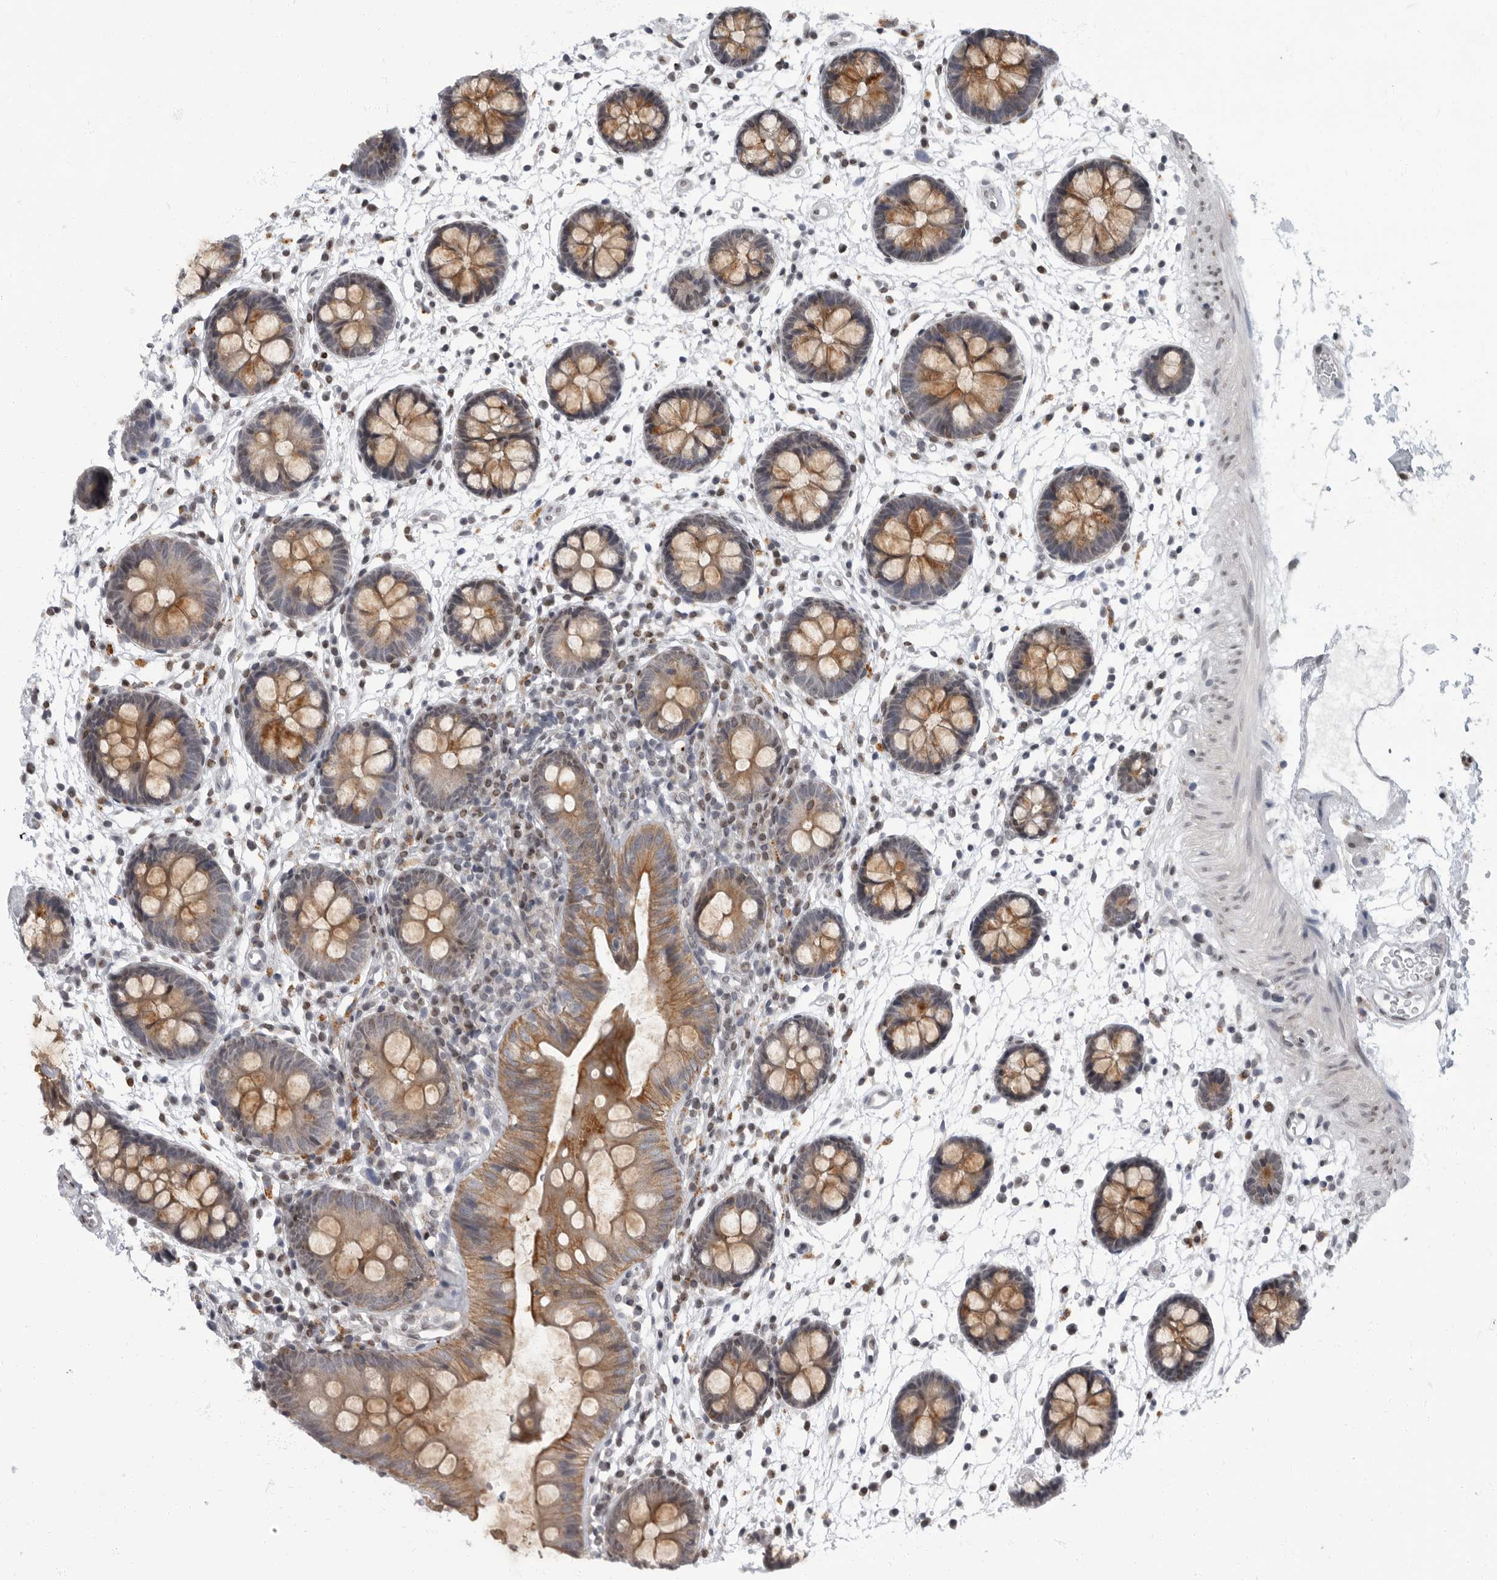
{"staining": {"intensity": "negative", "quantity": "none", "location": "none"}, "tissue": "colon", "cell_type": "Endothelial cells", "image_type": "normal", "snomed": [{"axis": "morphology", "description": "Normal tissue, NOS"}, {"axis": "topography", "description": "Colon"}], "caption": "Benign colon was stained to show a protein in brown. There is no significant staining in endothelial cells.", "gene": "EVI5", "patient": {"sex": "male", "age": 56}}